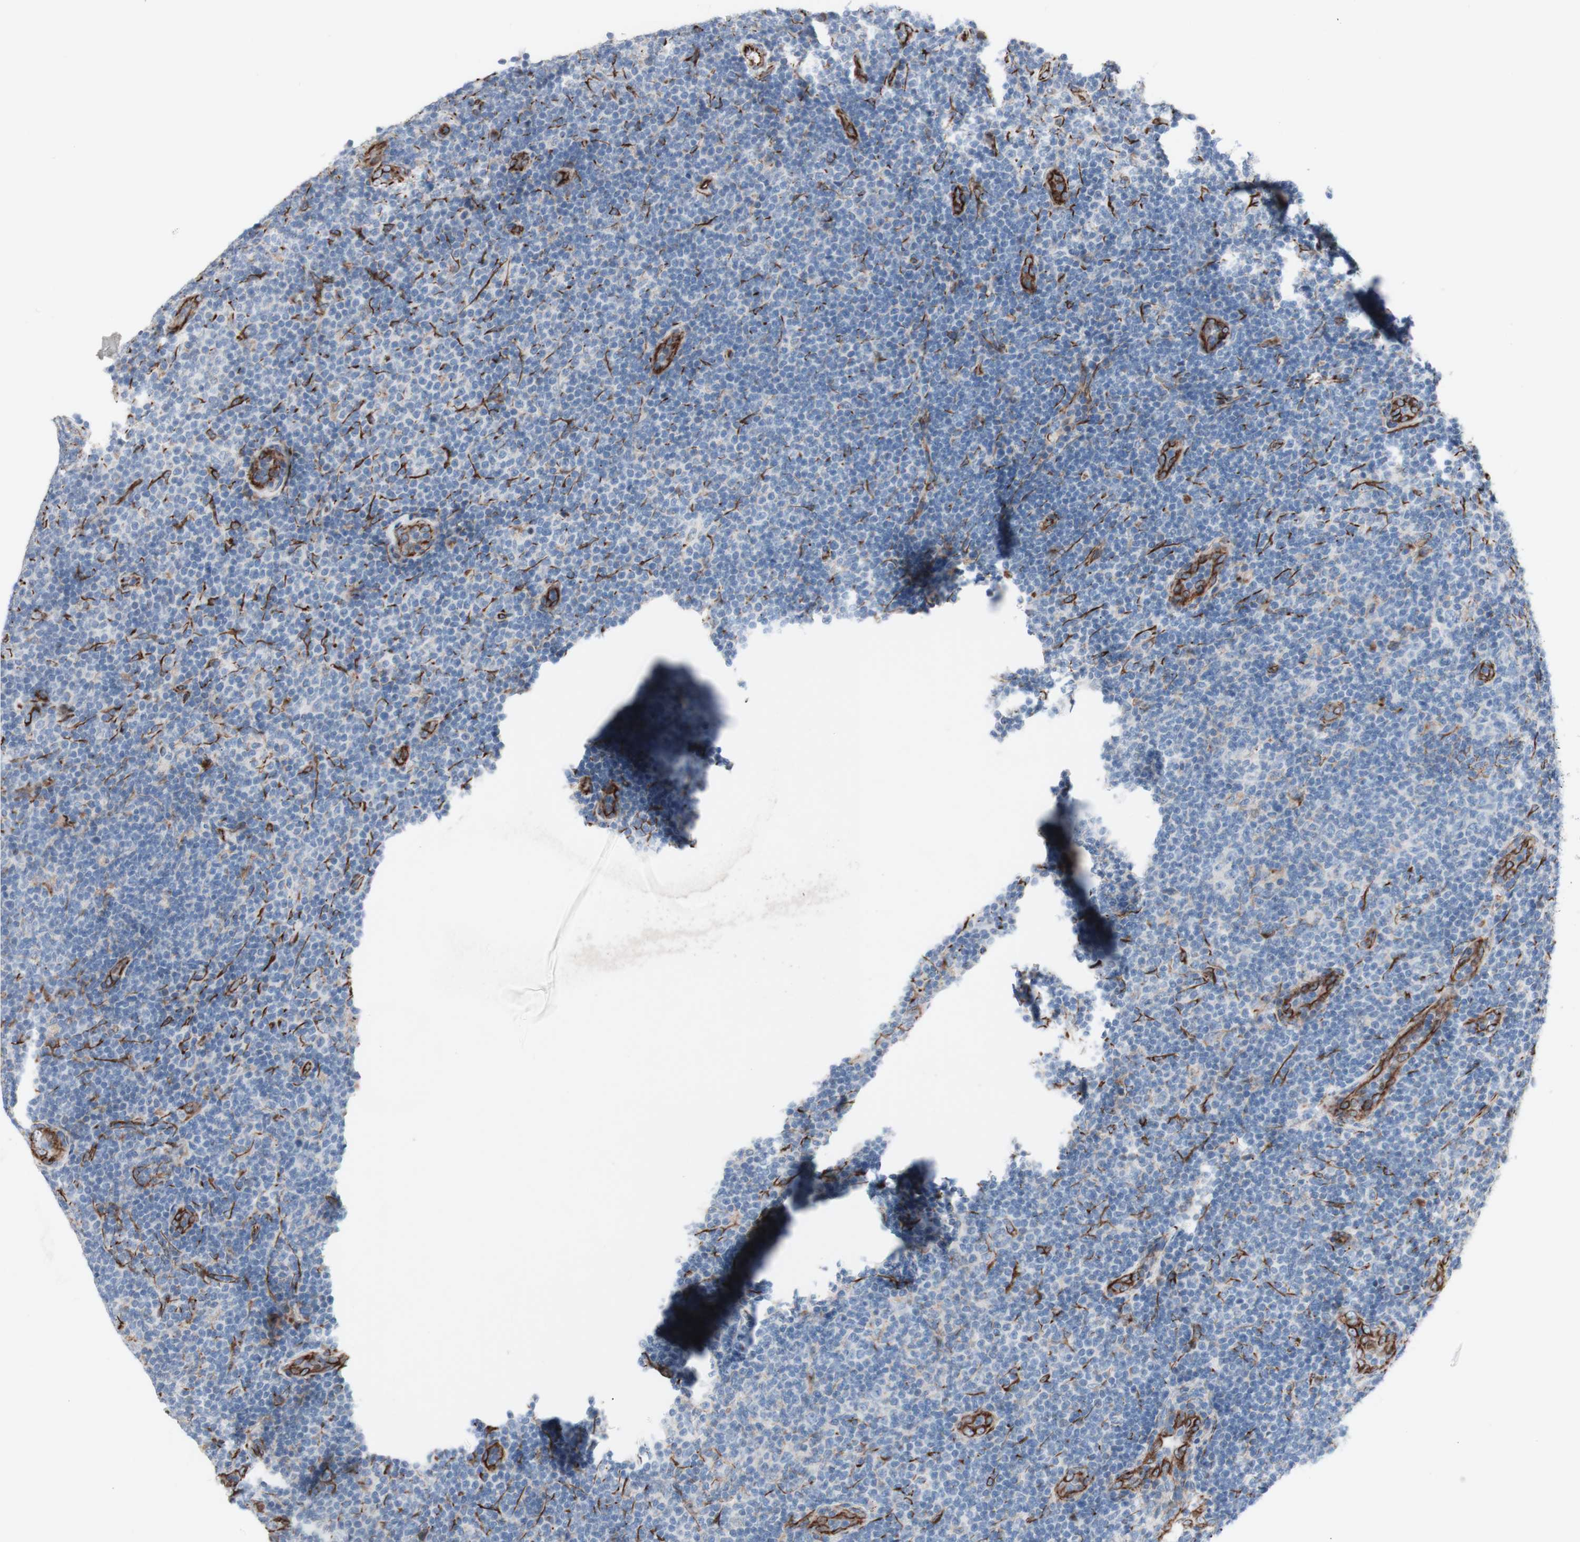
{"staining": {"intensity": "negative", "quantity": "none", "location": "none"}, "tissue": "lymphoma", "cell_type": "Tumor cells", "image_type": "cancer", "snomed": [{"axis": "morphology", "description": "Malignant lymphoma, non-Hodgkin's type, Low grade"}, {"axis": "topography", "description": "Lymph node"}], "caption": "High magnification brightfield microscopy of low-grade malignant lymphoma, non-Hodgkin's type stained with DAB (brown) and counterstained with hematoxylin (blue): tumor cells show no significant expression.", "gene": "AGPAT5", "patient": {"sex": "male", "age": 83}}